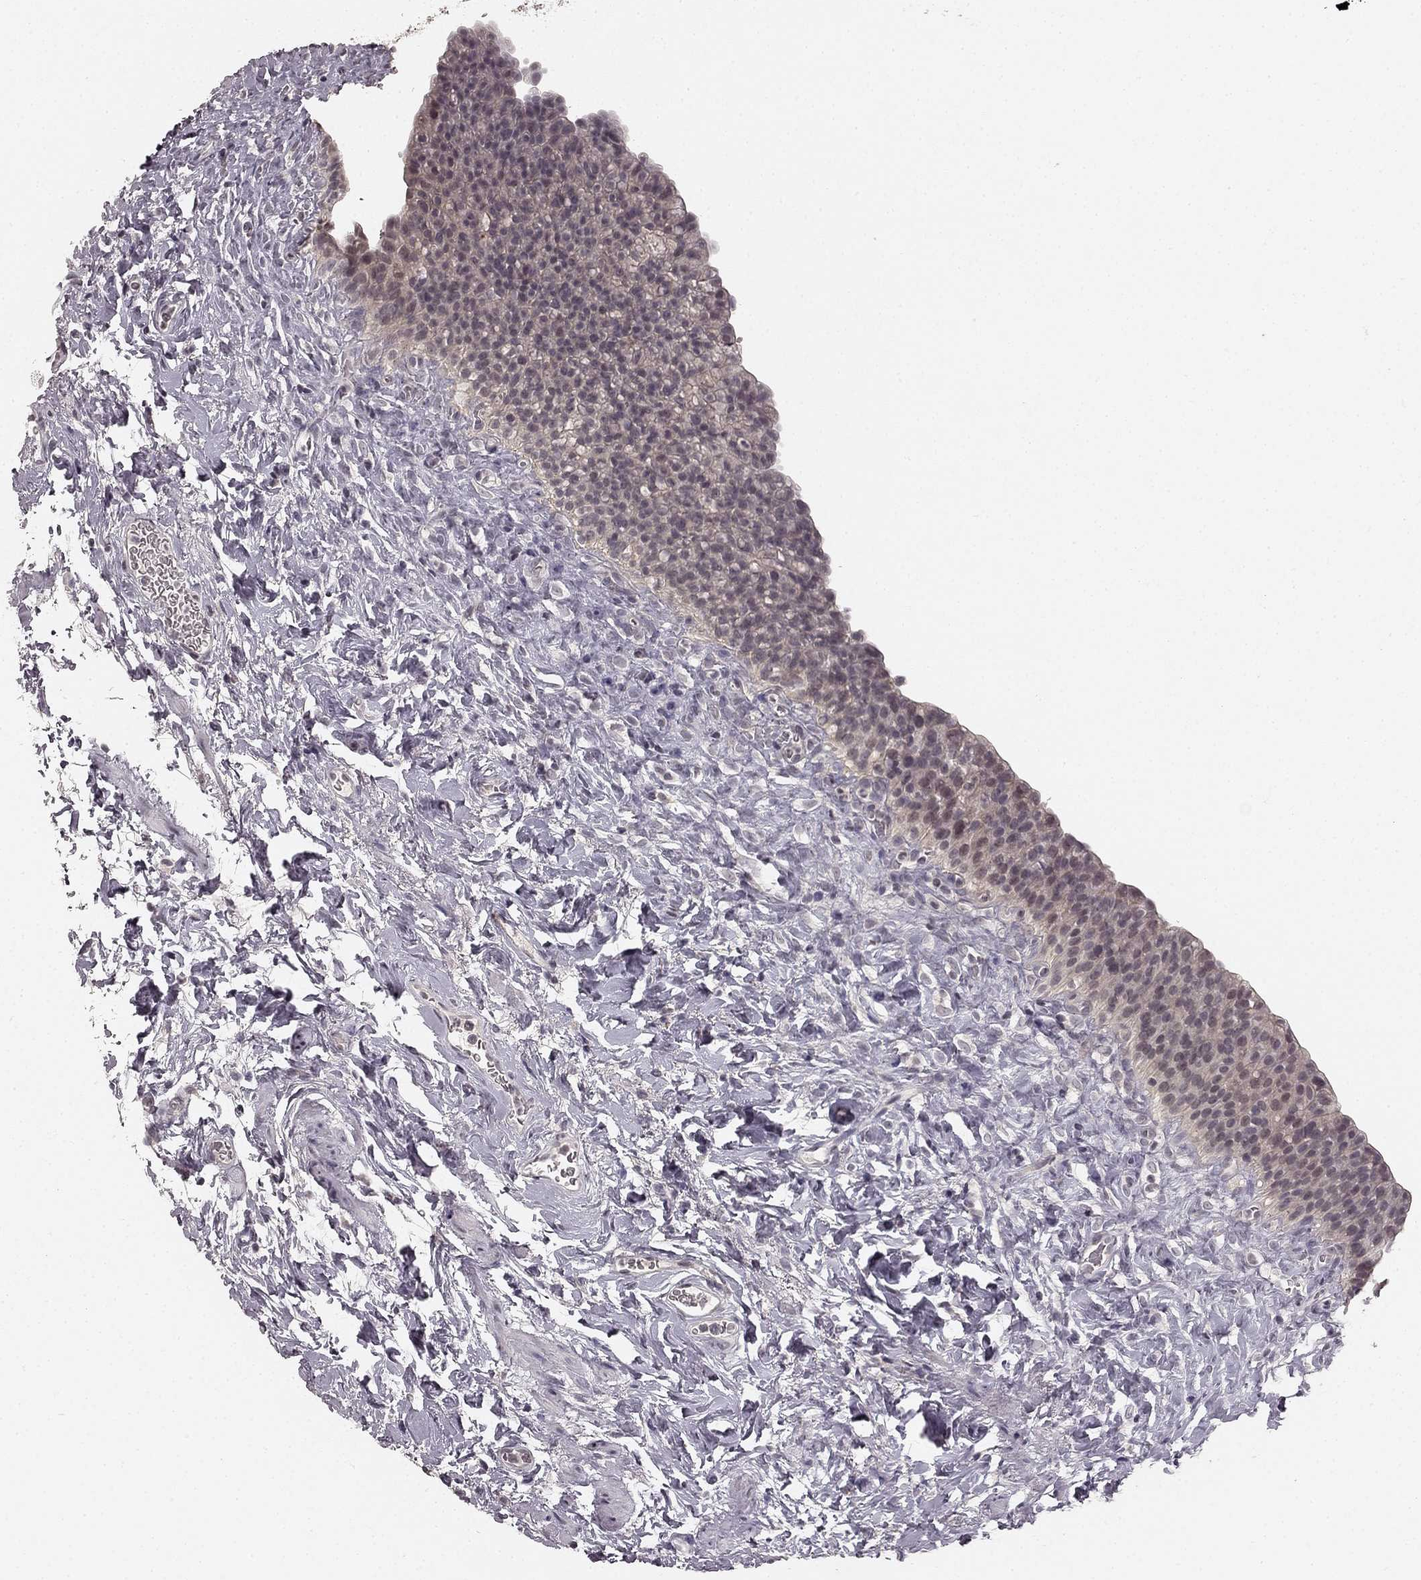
{"staining": {"intensity": "weak", "quantity": "25%-75%", "location": "cytoplasmic/membranous"}, "tissue": "urinary bladder", "cell_type": "Urothelial cells", "image_type": "normal", "snomed": [{"axis": "morphology", "description": "Normal tissue, NOS"}, {"axis": "topography", "description": "Urinary bladder"}], "caption": "A low amount of weak cytoplasmic/membranous positivity is present in approximately 25%-75% of urothelial cells in benign urinary bladder.", "gene": "HCN4", "patient": {"sex": "male", "age": 76}}